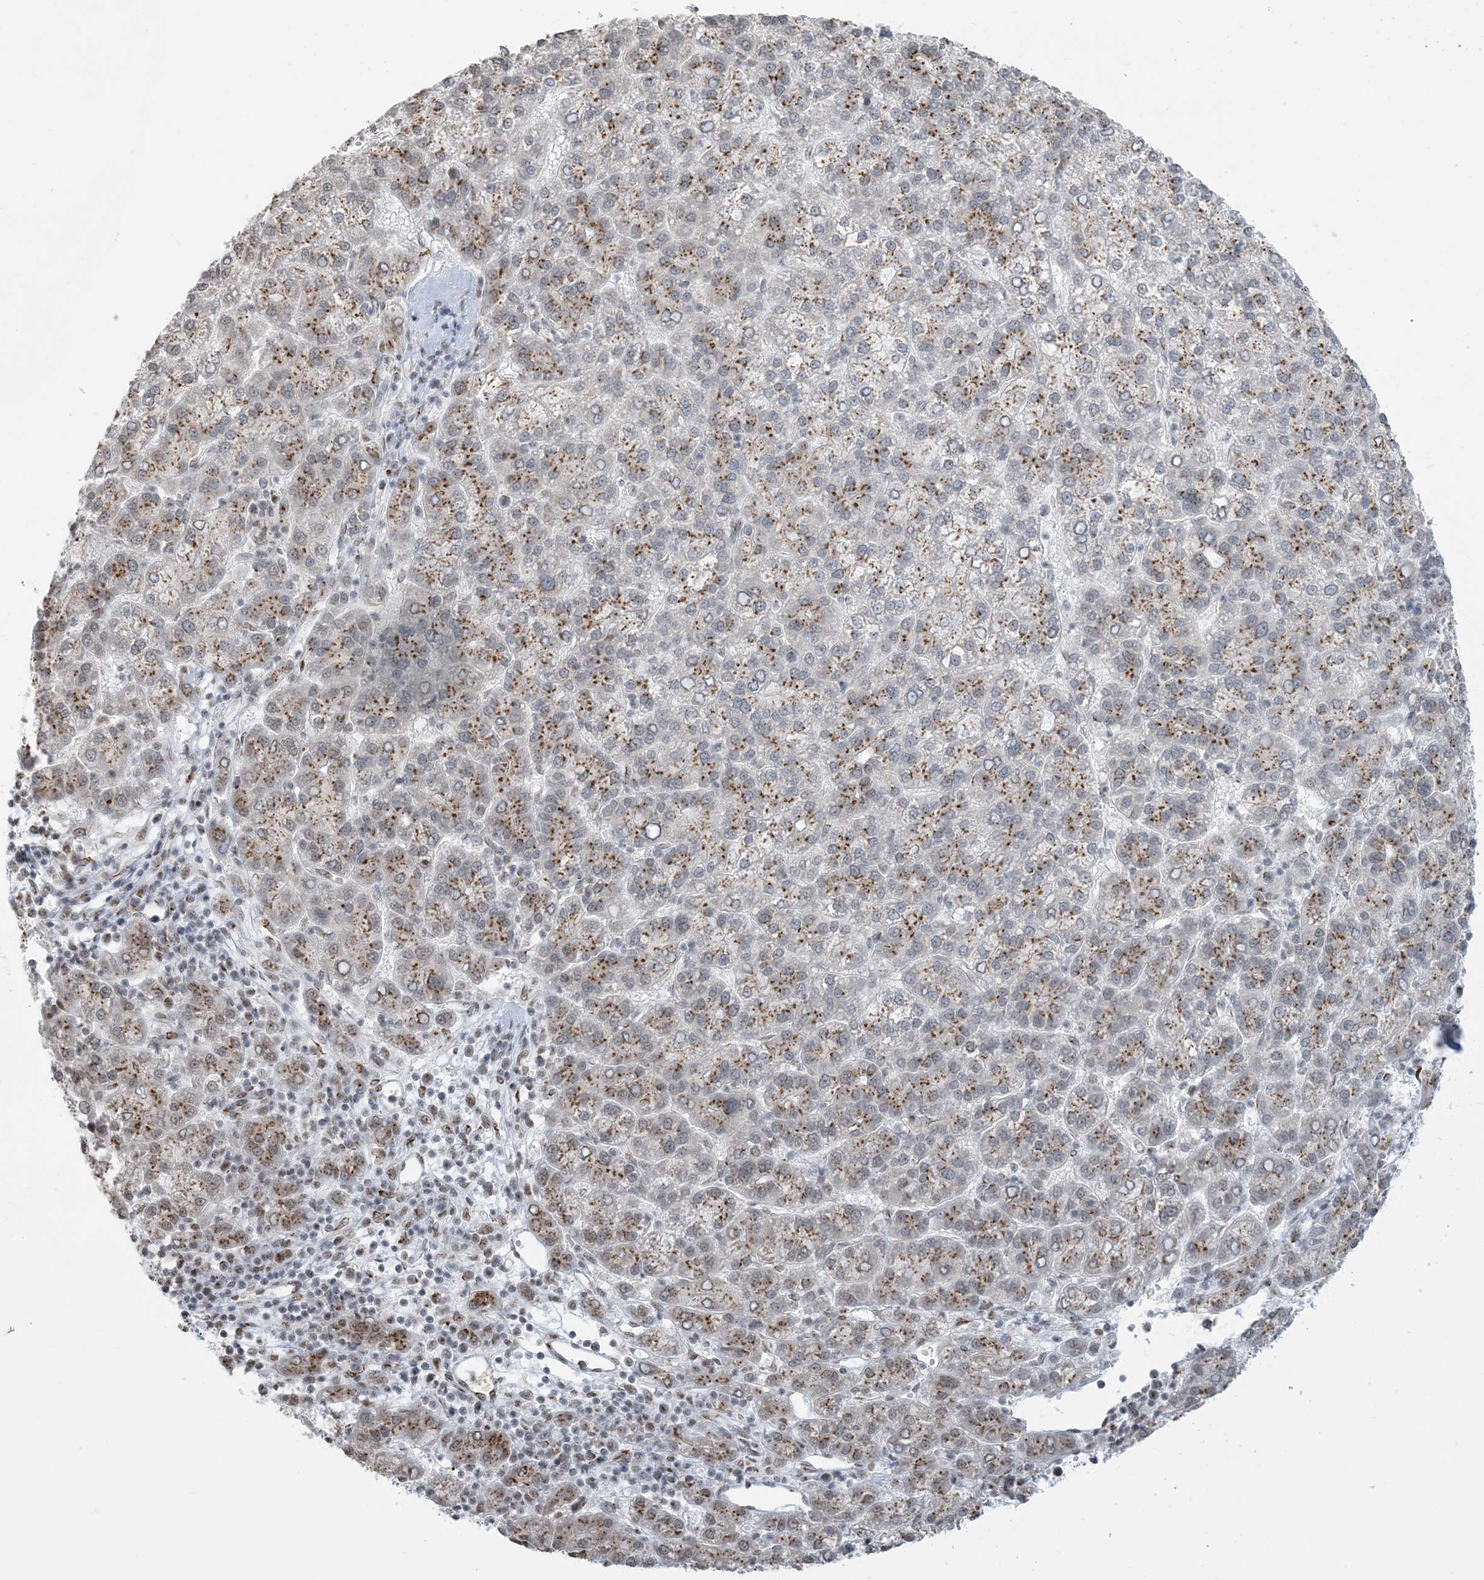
{"staining": {"intensity": "moderate", "quantity": ">75%", "location": "cytoplasmic/membranous"}, "tissue": "liver cancer", "cell_type": "Tumor cells", "image_type": "cancer", "snomed": [{"axis": "morphology", "description": "Carcinoma, Hepatocellular, NOS"}, {"axis": "topography", "description": "Liver"}], "caption": "Protein positivity by immunohistochemistry (IHC) exhibits moderate cytoplasmic/membranous expression in approximately >75% of tumor cells in liver cancer (hepatocellular carcinoma).", "gene": "GPR107", "patient": {"sex": "female", "age": 58}}